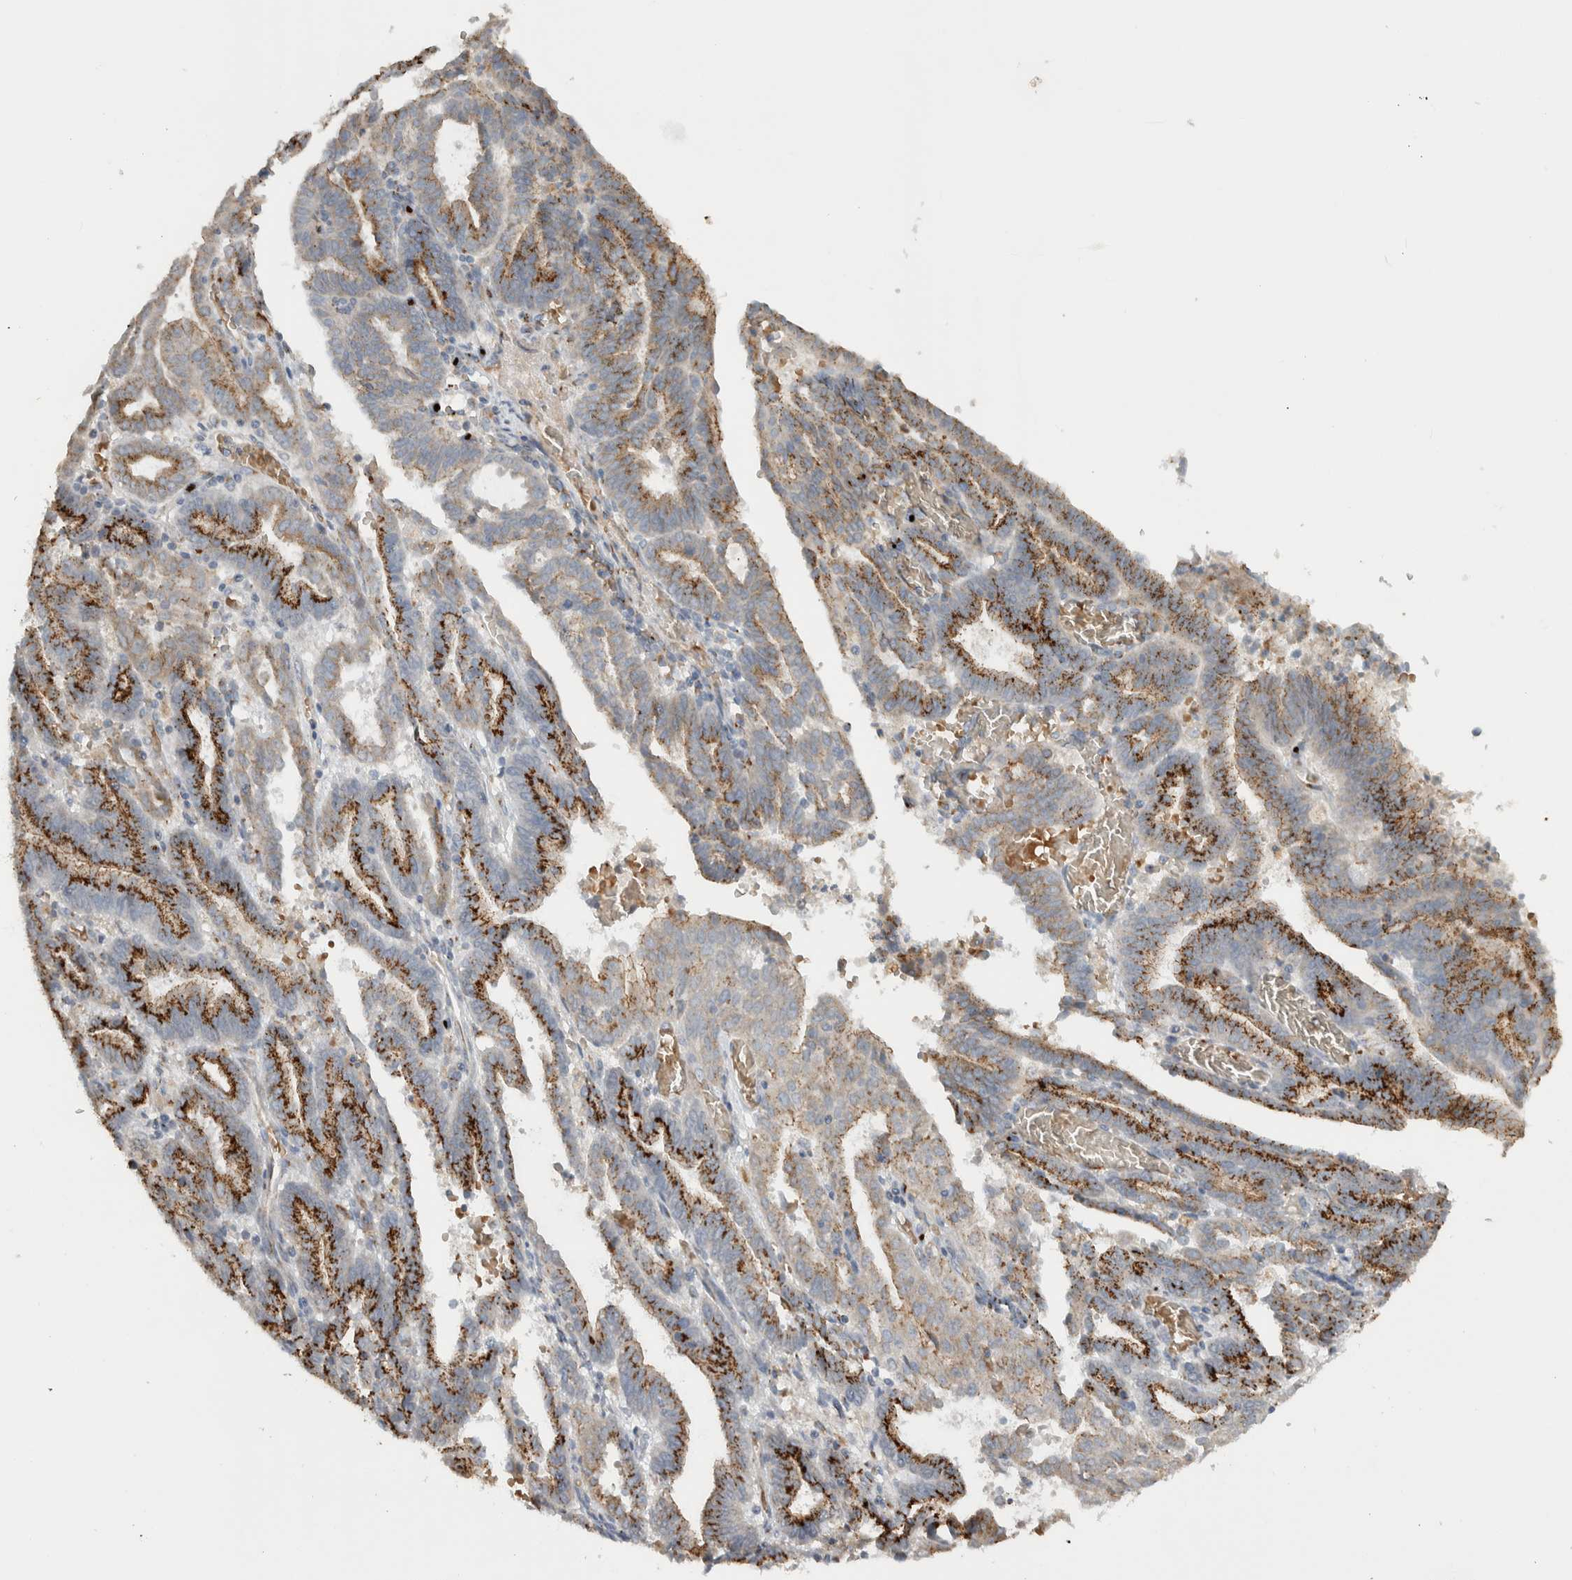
{"staining": {"intensity": "strong", "quantity": "25%-75%", "location": "cytoplasmic/membranous"}, "tissue": "endometrial cancer", "cell_type": "Tumor cells", "image_type": "cancer", "snomed": [{"axis": "morphology", "description": "Adenocarcinoma, NOS"}, {"axis": "topography", "description": "Uterus"}], "caption": "Immunohistochemical staining of endometrial cancer displays high levels of strong cytoplasmic/membranous staining in about 25%-75% of tumor cells. Using DAB (3,3'-diaminobenzidine) (brown) and hematoxylin (blue) stains, captured at high magnification using brightfield microscopy.", "gene": "SLC38A10", "patient": {"sex": "female", "age": 83}}